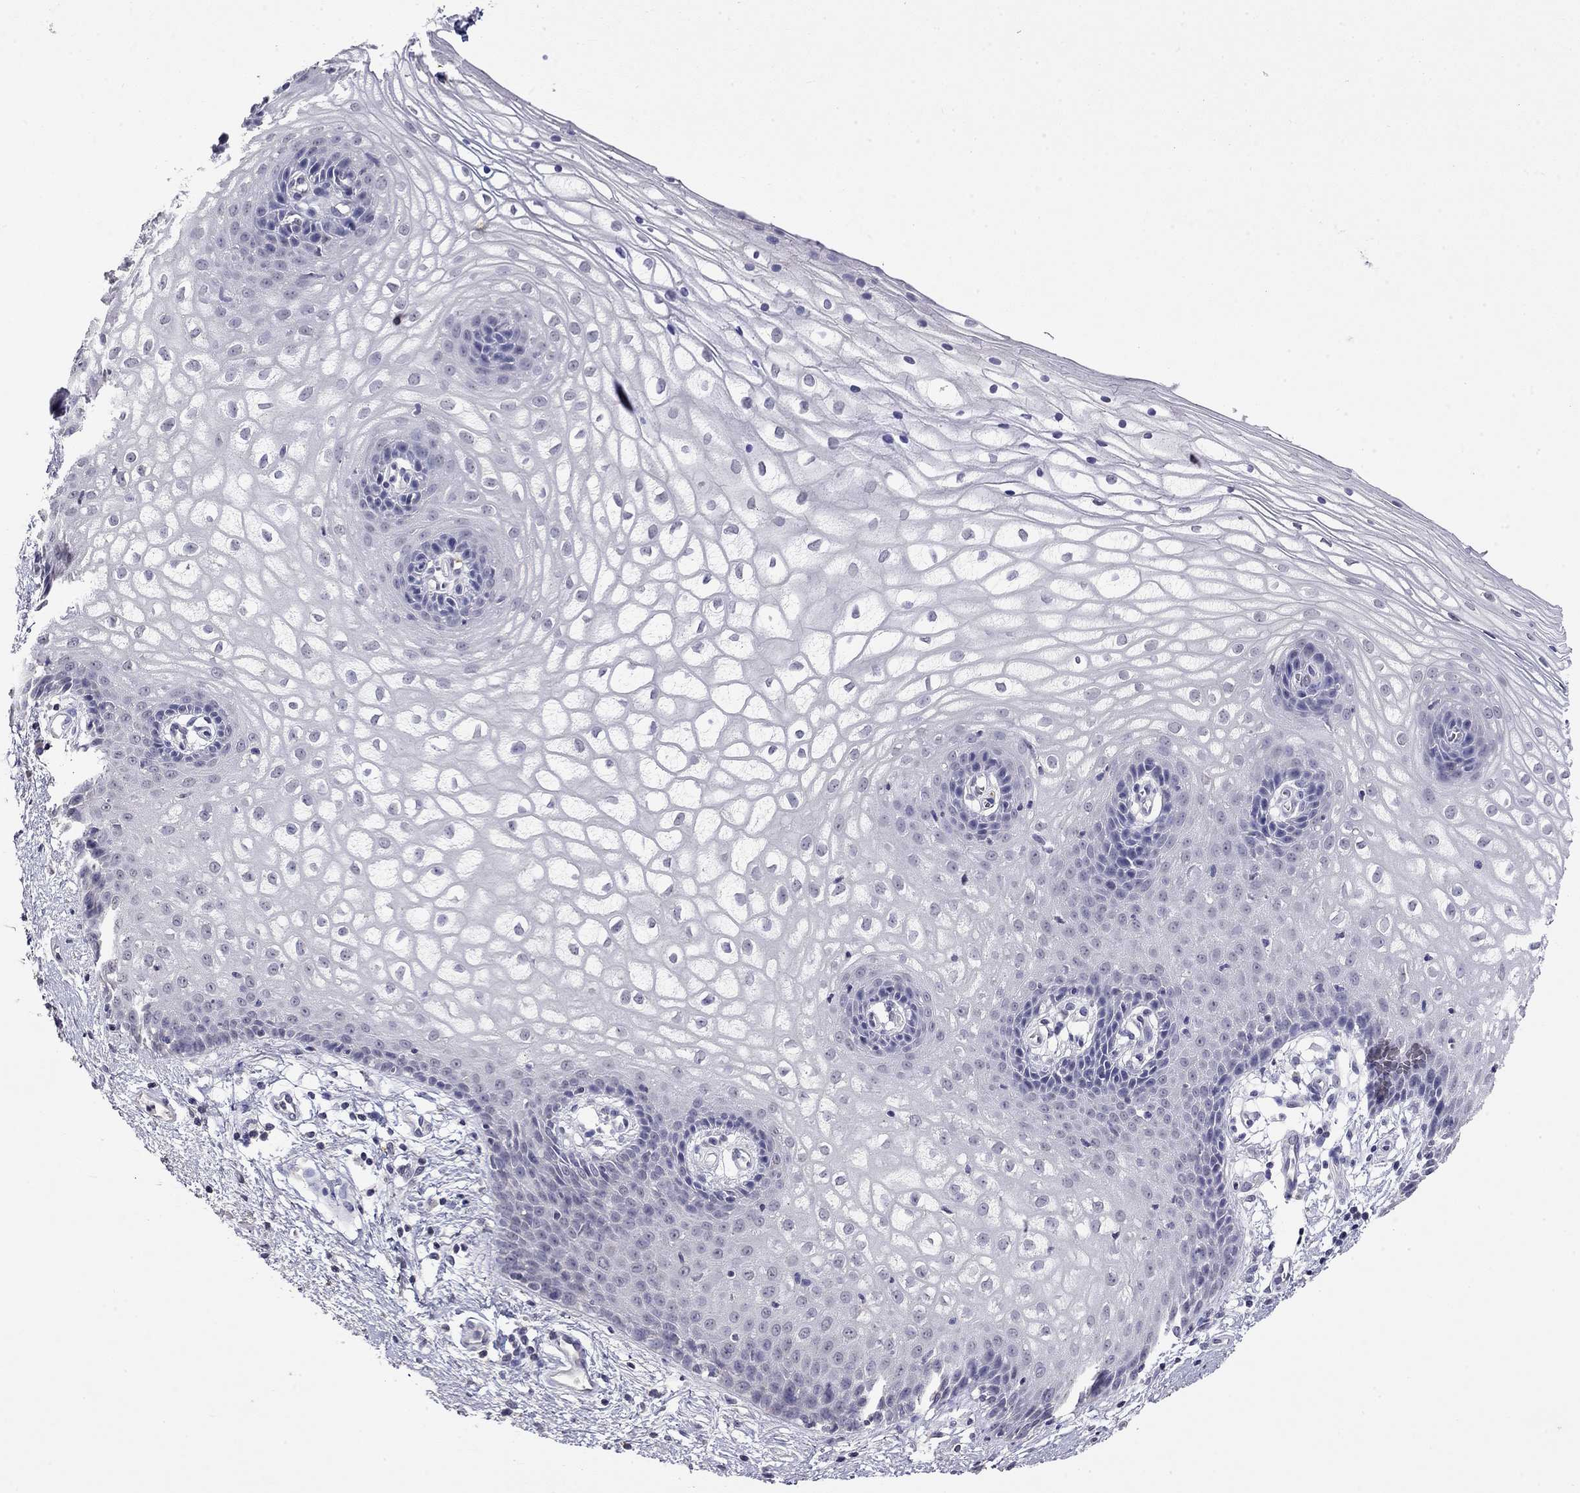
{"staining": {"intensity": "negative", "quantity": "none", "location": "none"}, "tissue": "vagina", "cell_type": "Squamous epithelial cells", "image_type": "normal", "snomed": [{"axis": "morphology", "description": "Normal tissue, NOS"}, {"axis": "topography", "description": "Vagina"}], "caption": "This is a photomicrograph of immunohistochemistry staining of unremarkable vagina, which shows no positivity in squamous epithelial cells. (Stains: DAB IHC with hematoxylin counter stain, Microscopy: brightfield microscopy at high magnification).", "gene": "WNK3", "patient": {"sex": "female", "age": 34}}